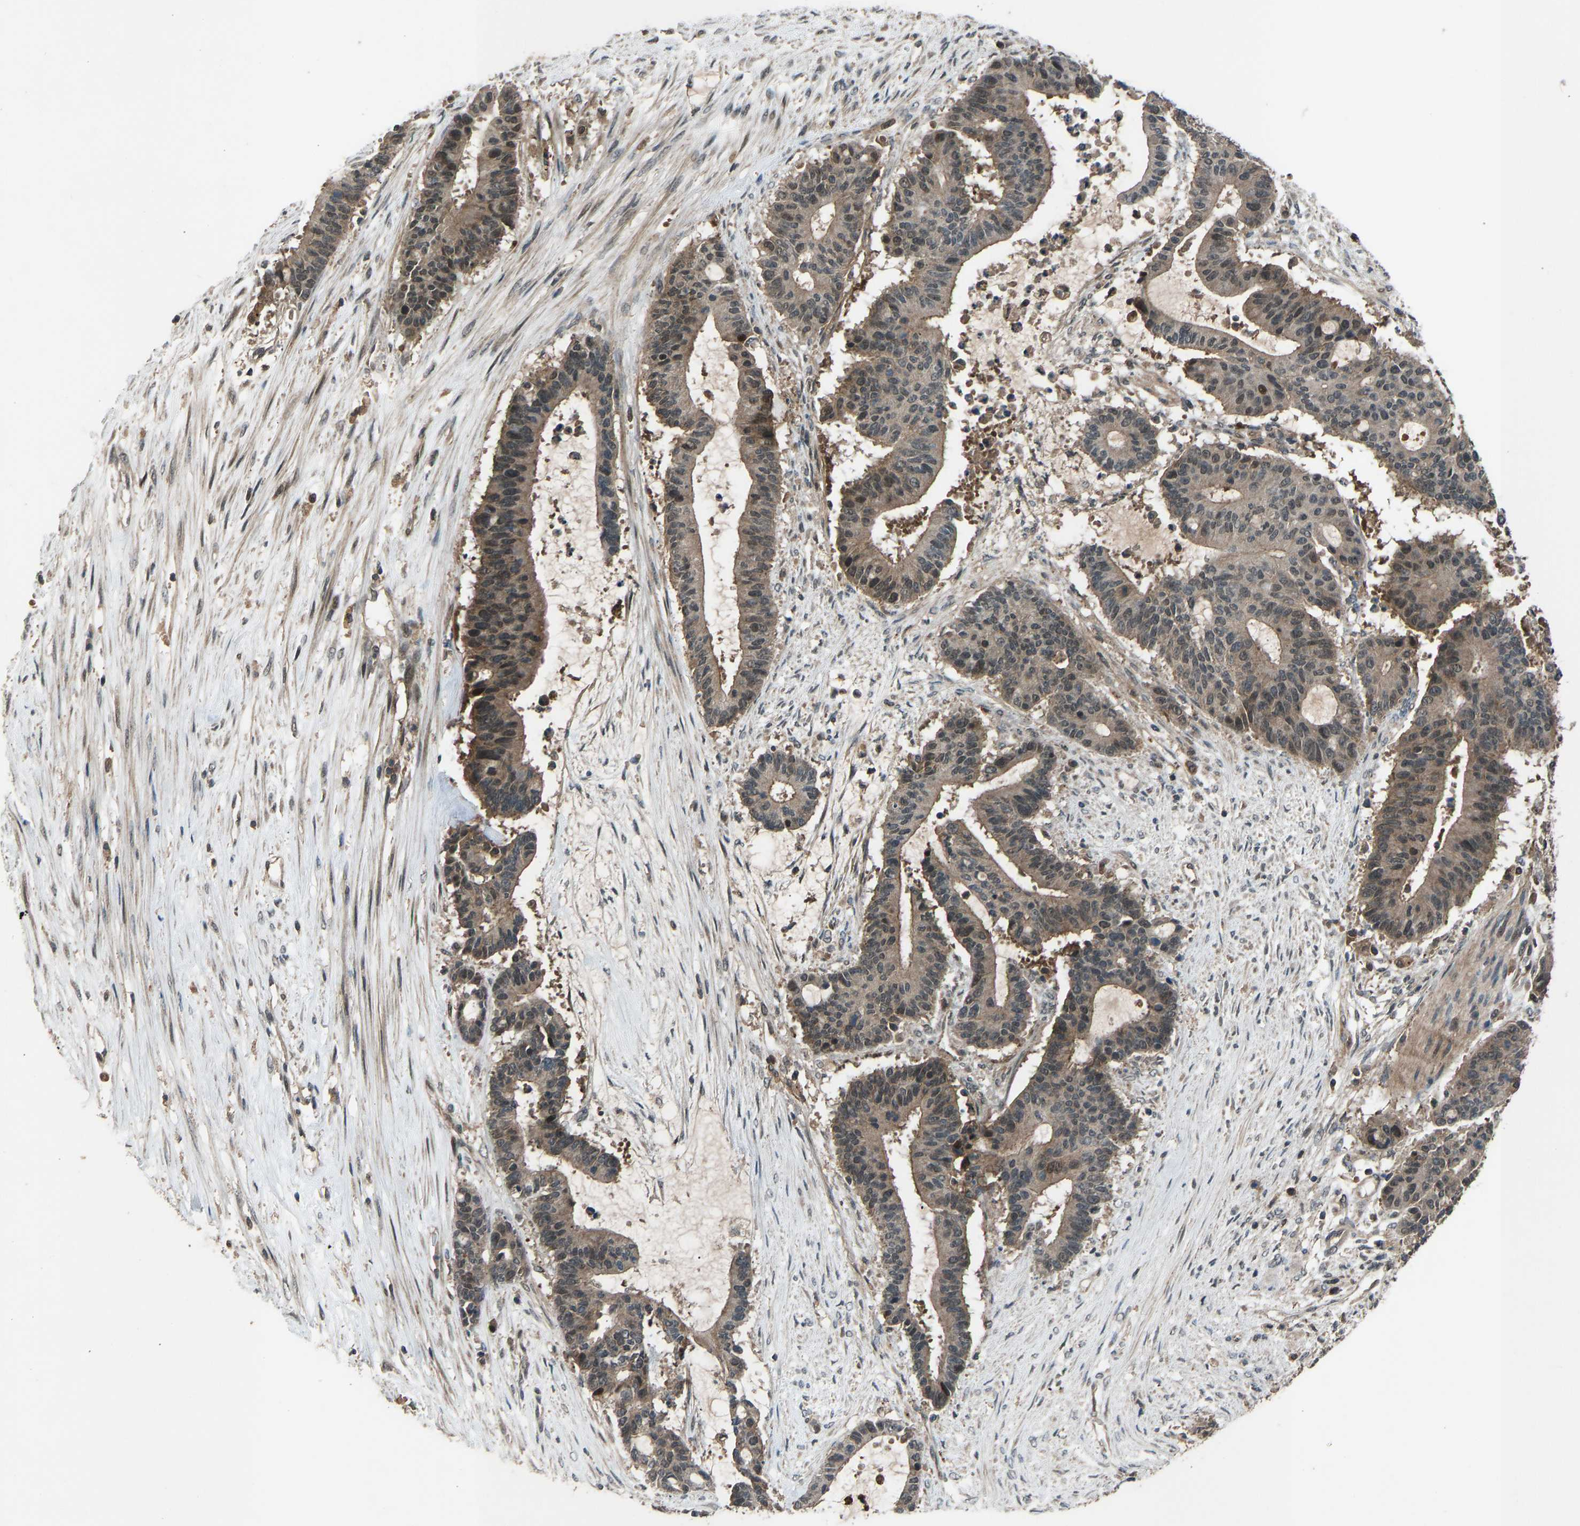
{"staining": {"intensity": "weak", "quantity": ">75%", "location": "cytoplasmic/membranous,nuclear"}, "tissue": "liver cancer", "cell_type": "Tumor cells", "image_type": "cancer", "snomed": [{"axis": "morphology", "description": "Cholangiocarcinoma"}, {"axis": "topography", "description": "Liver"}], "caption": "Protein staining demonstrates weak cytoplasmic/membranous and nuclear positivity in approximately >75% of tumor cells in liver cancer.", "gene": "SLC43A1", "patient": {"sex": "female", "age": 73}}